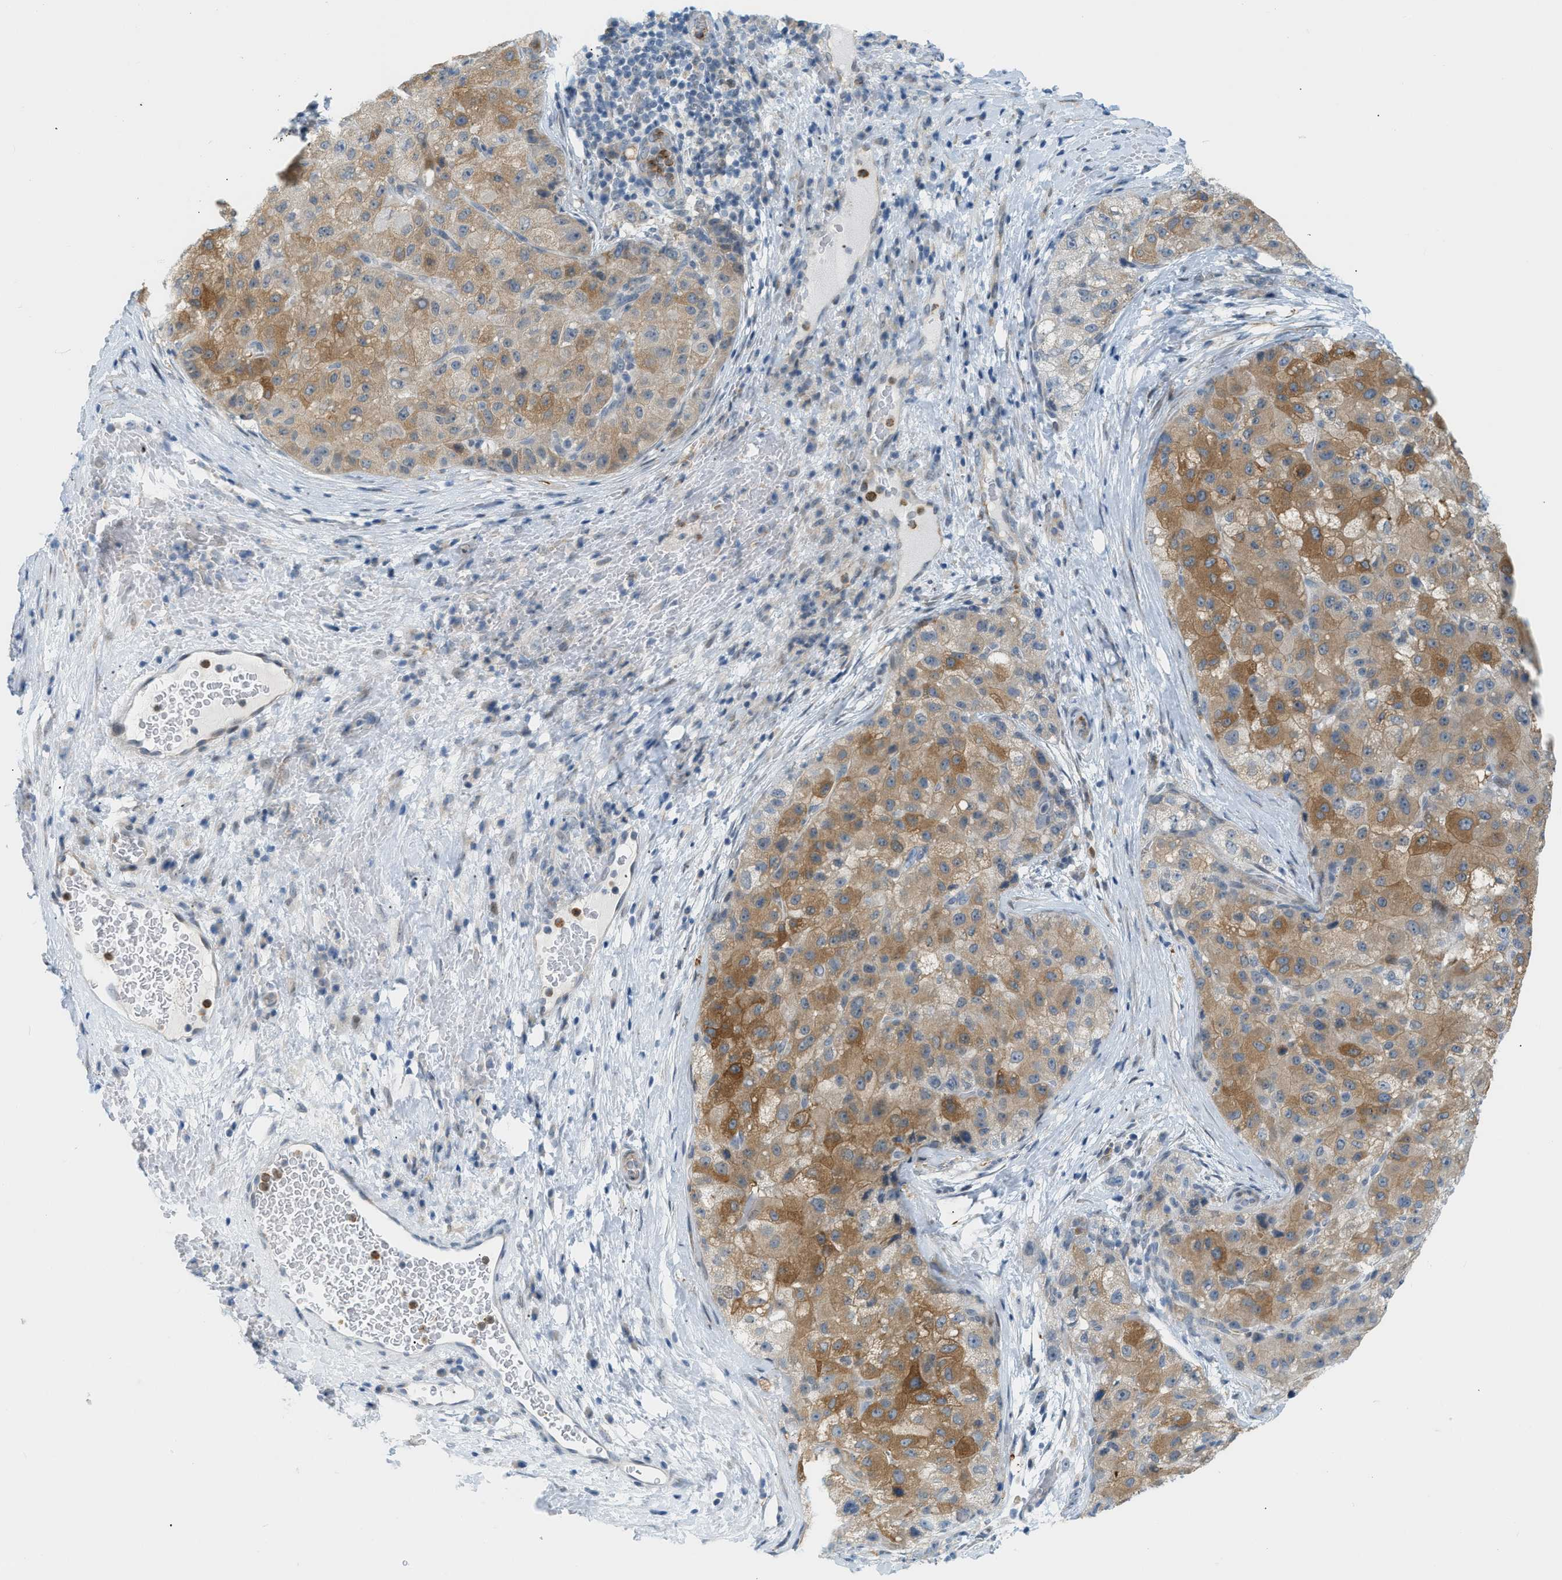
{"staining": {"intensity": "moderate", "quantity": ">75%", "location": "cytoplasmic/membranous"}, "tissue": "liver cancer", "cell_type": "Tumor cells", "image_type": "cancer", "snomed": [{"axis": "morphology", "description": "Carcinoma, Hepatocellular, NOS"}, {"axis": "topography", "description": "Liver"}], "caption": "This is an image of immunohistochemistry staining of liver cancer (hepatocellular carcinoma), which shows moderate expression in the cytoplasmic/membranous of tumor cells.", "gene": "ZNF408", "patient": {"sex": "male", "age": 80}}